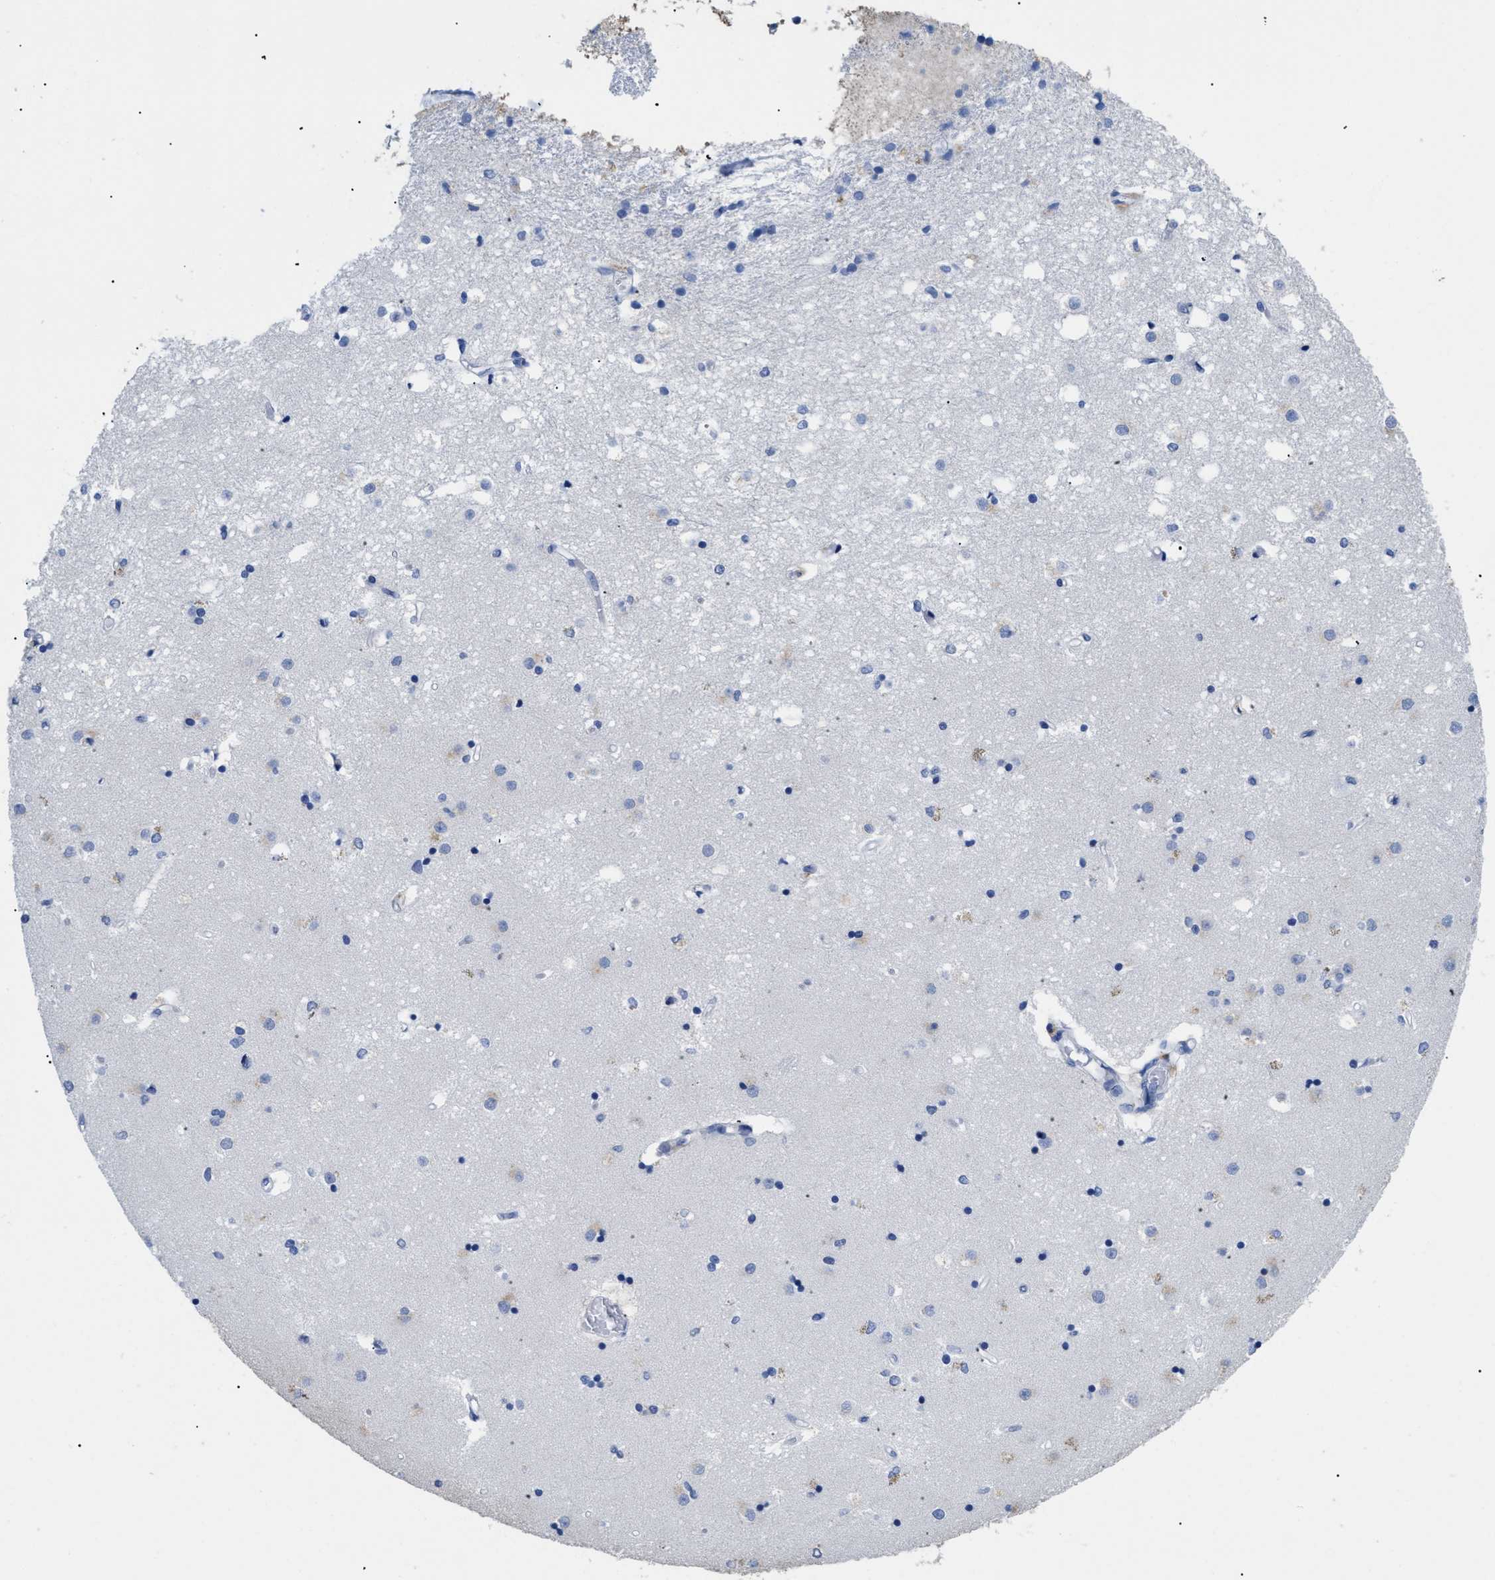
{"staining": {"intensity": "weak", "quantity": "<25%", "location": "cytoplasmic/membranous"}, "tissue": "caudate", "cell_type": "Glial cells", "image_type": "normal", "snomed": [{"axis": "morphology", "description": "Normal tissue, NOS"}, {"axis": "topography", "description": "Lateral ventricle wall"}], "caption": "The micrograph shows no staining of glial cells in benign caudate. (Brightfield microscopy of DAB (3,3'-diaminobenzidine) immunohistochemistry at high magnification).", "gene": "APOBEC2", "patient": {"sex": "male", "age": 45}}